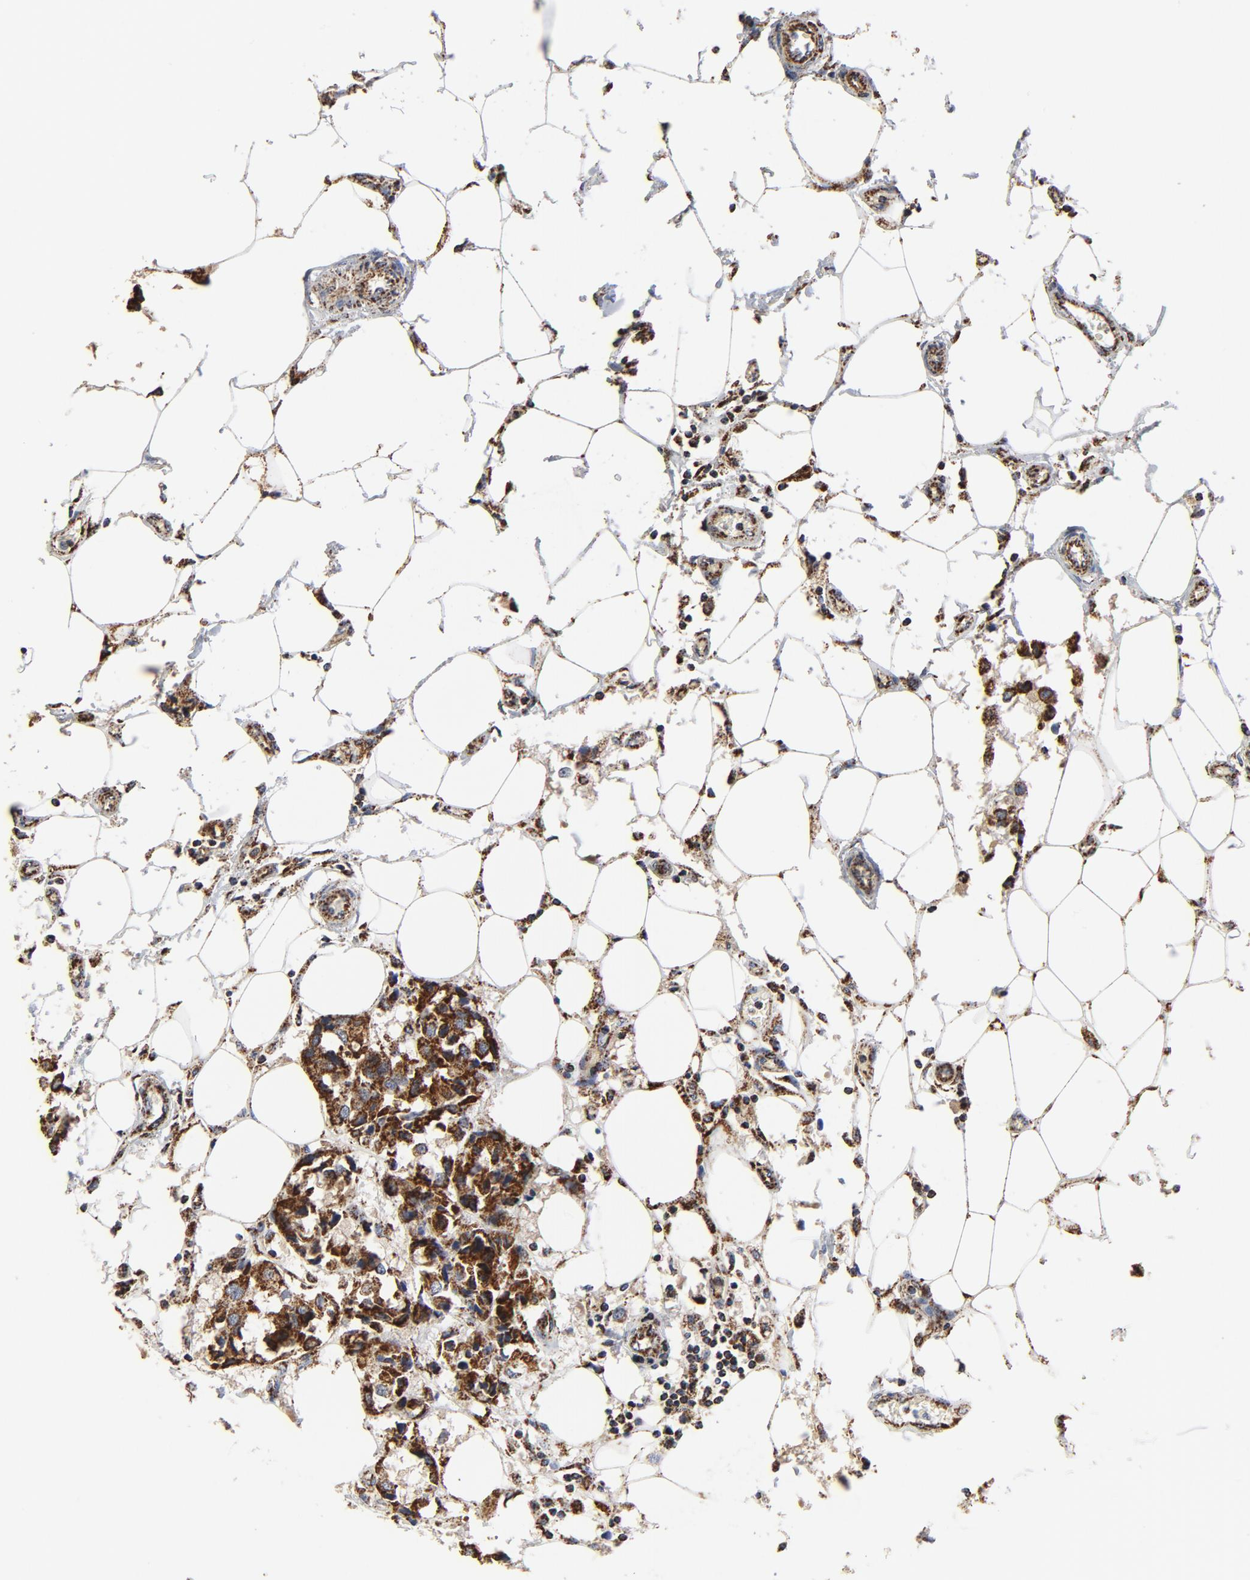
{"staining": {"intensity": "strong", "quantity": ">75%", "location": "cytoplasmic/membranous"}, "tissue": "breast cancer", "cell_type": "Tumor cells", "image_type": "cancer", "snomed": [{"axis": "morphology", "description": "Duct carcinoma"}, {"axis": "topography", "description": "Breast"}], "caption": "Immunohistochemistry histopathology image of neoplastic tissue: intraductal carcinoma (breast) stained using immunohistochemistry (IHC) reveals high levels of strong protein expression localized specifically in the cytoplasmic/membranous of tumor cells, appearing as a cytoplasmic/membranous brown color.", "gene": "NDUFV2", "patient": {"sex": "female", "age": 80}}